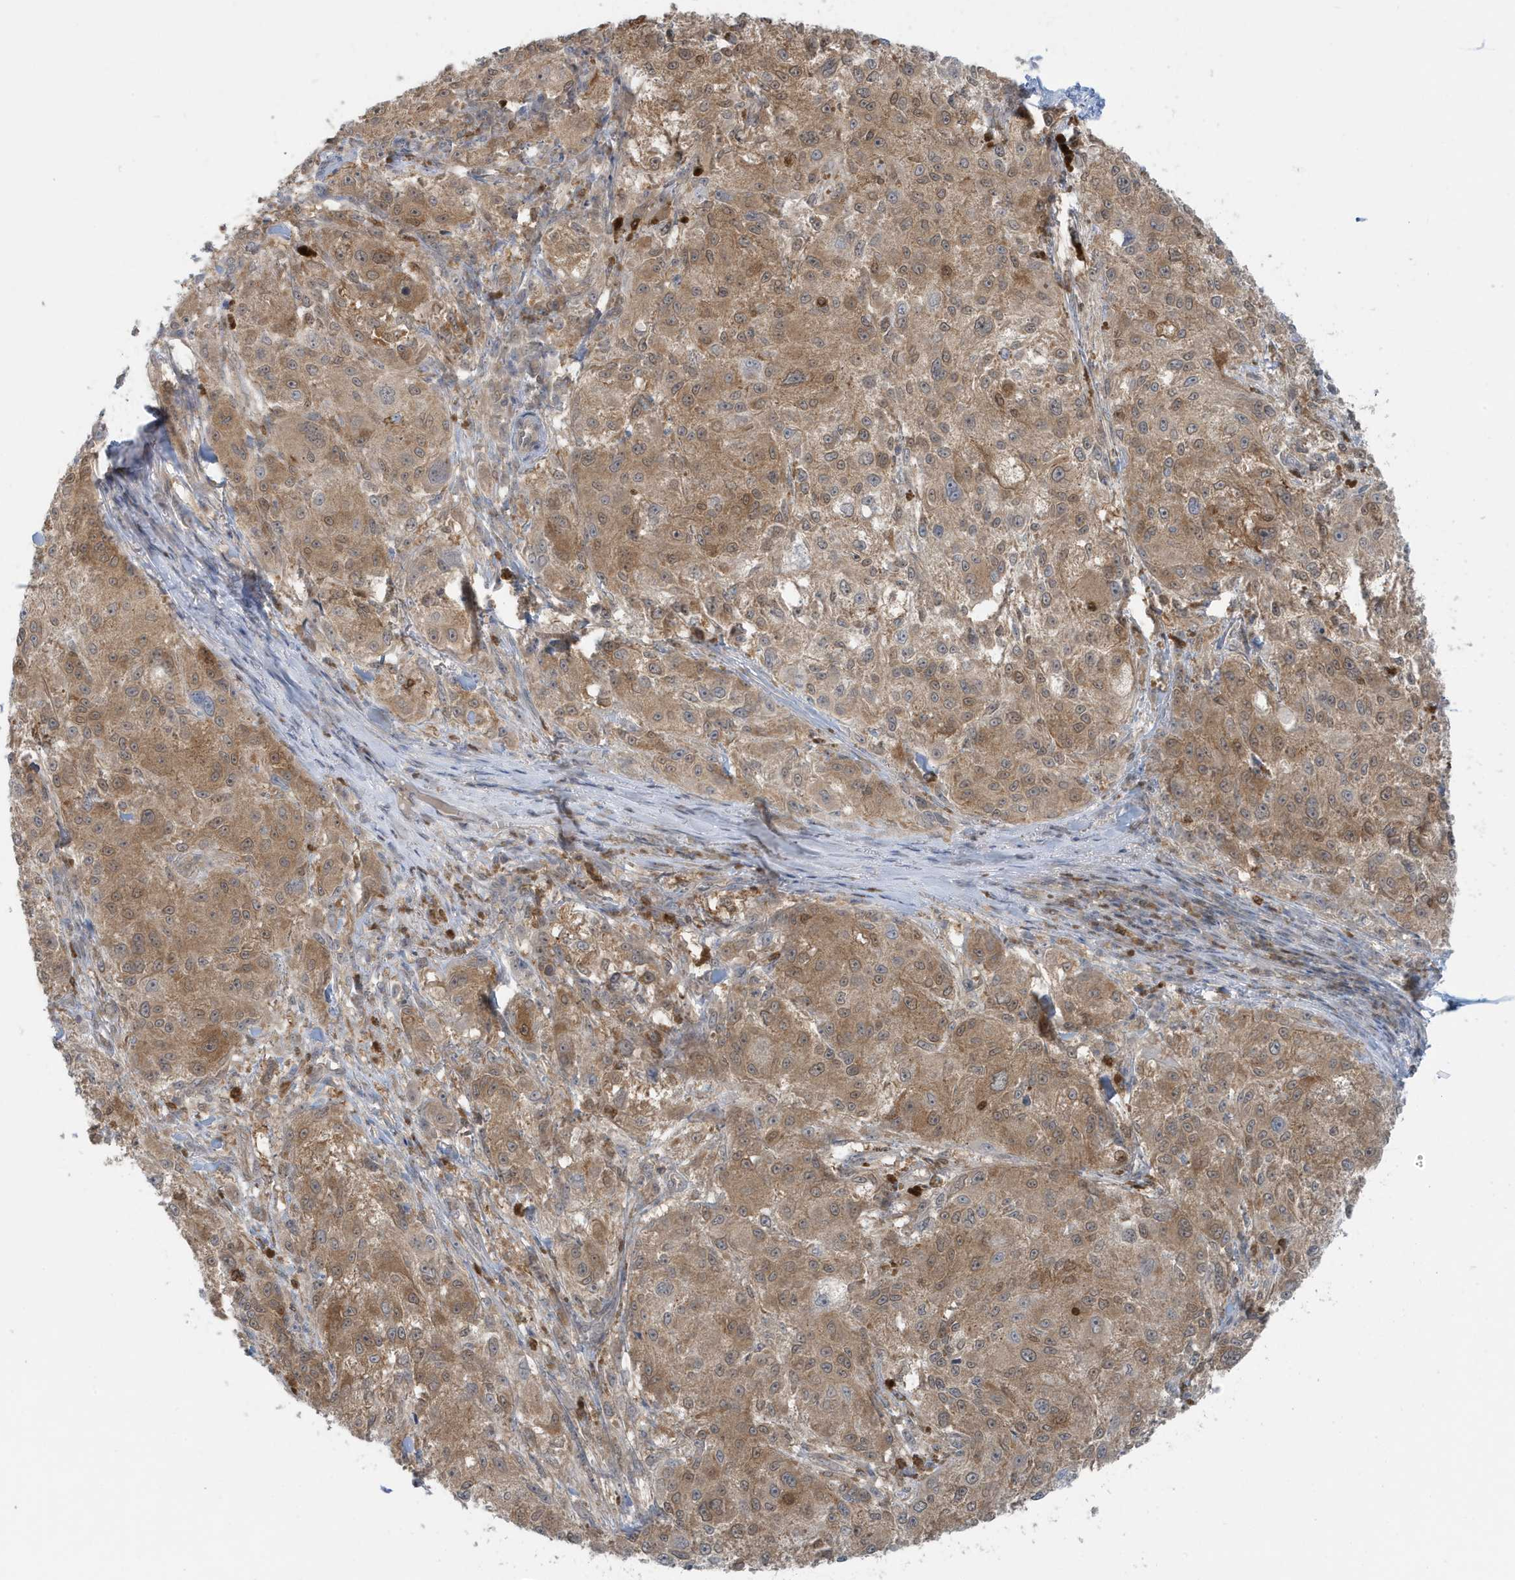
{"staining": {"intensity": "moderate", "quantity": ">75%", "location": "cytoplasmic/membranous"}, "tissue": "melanoma", "cell_type": "Tumor cells", "image_type": "cancer", "snomed": [{"axis": "morphology", "description": "Necrosis, NOS"}, {"axis": "morphology", "description": "Malignant melanoma, NOS"}, {"axis": "topography", "description": "Skin"}], "caption": "Immunohistochemical staining of human malignant melanoma shows medium levels of moderate cytoplasmic/membranous positivity in about >75% of tumor cells.", "gene": "OGA", "patient": {"sex": "female", "age": 87}}